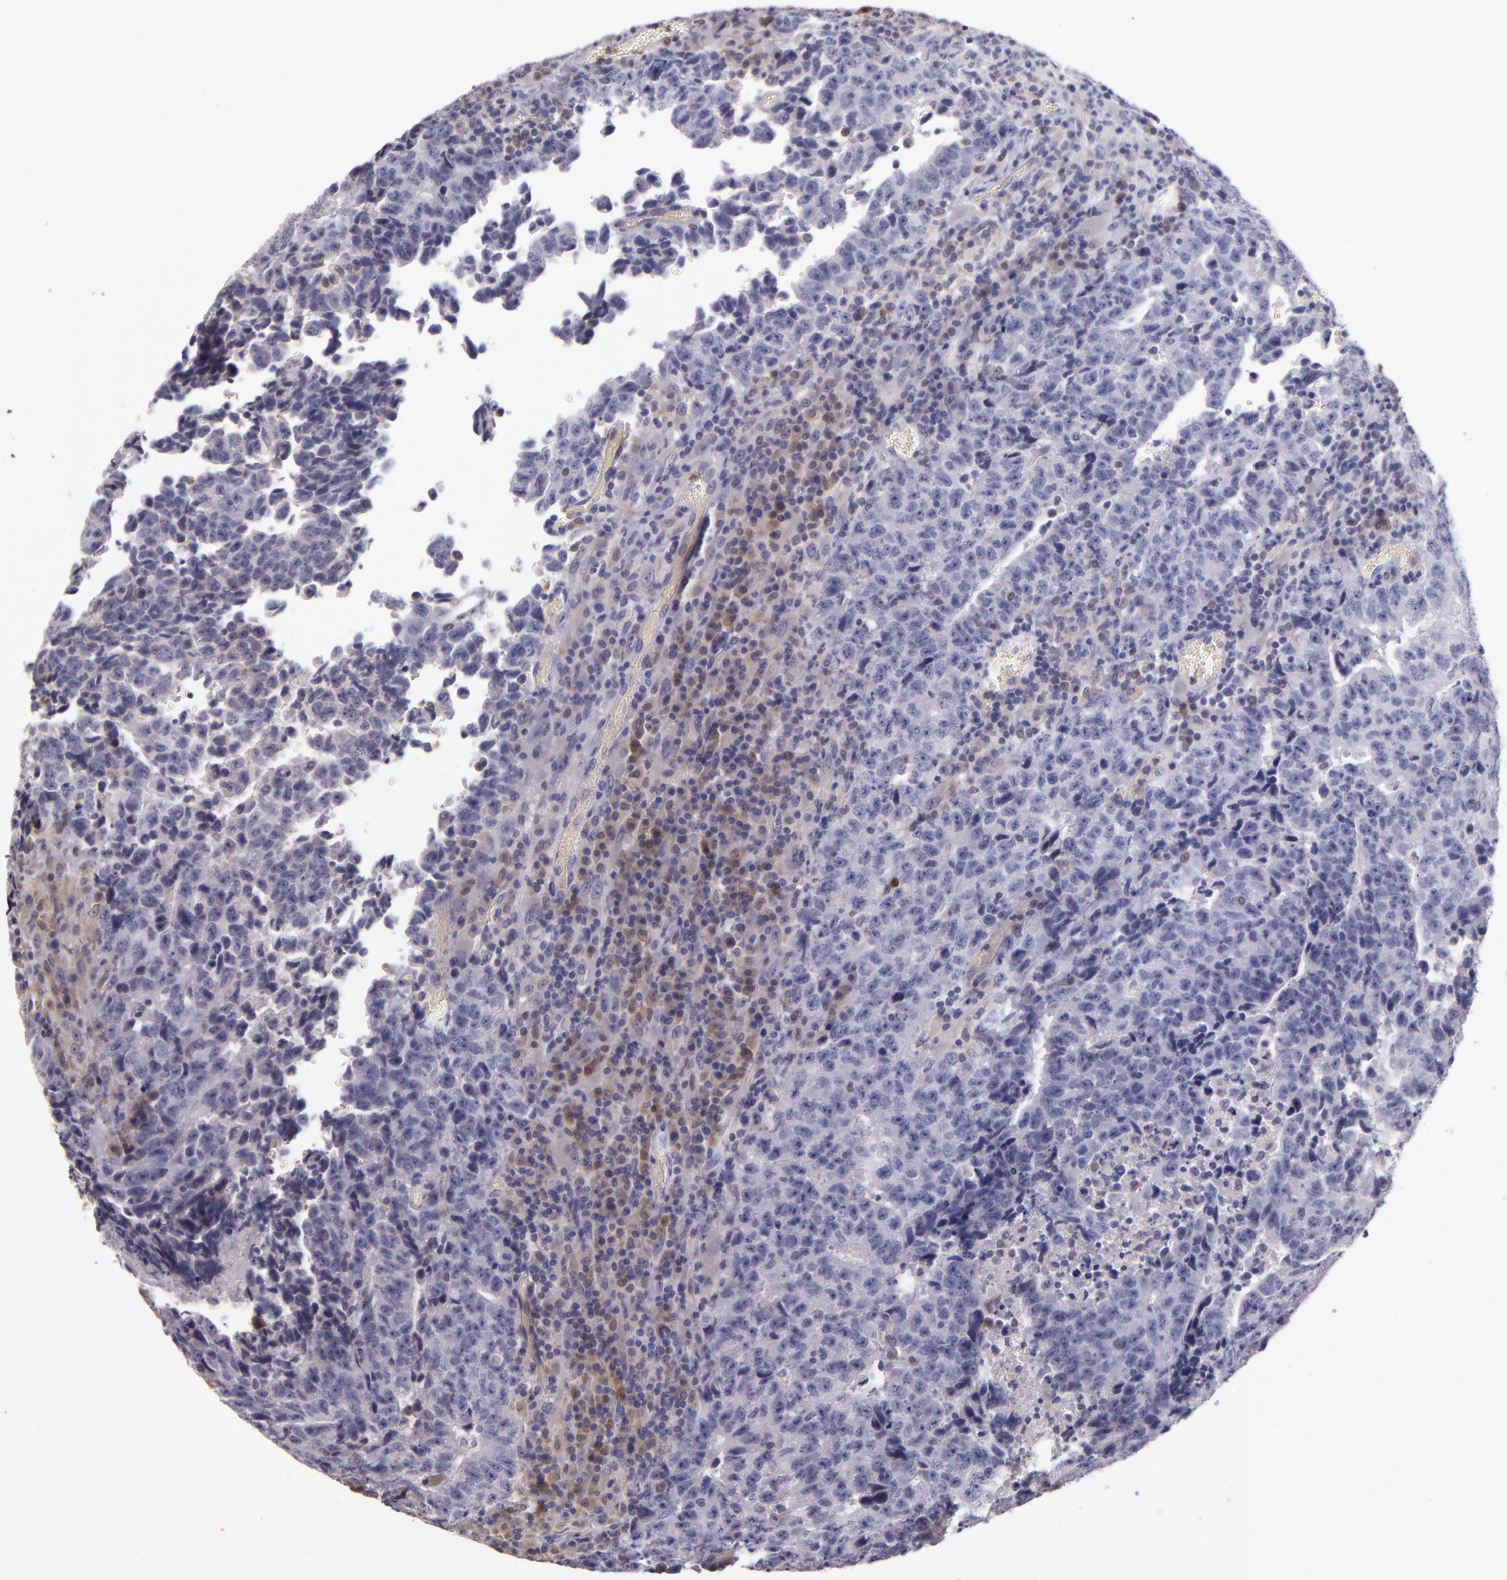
{"staining": {"intensity": "negative", "quantity": "none", "location": "none"}, "tissue": "testis cancer", "cell_type": "Tumor cells", "image_type": "cancer", "snomed": [{"axis": "morphology", "description": "Necrosis, NOS"}, {"axis": "morphology", "description": "Carcinoma, Embryonal, NOS"}, {"axis": "topography", "description": "Testis"}], "caption": "Immunohistochemical staining of testis embryonal carcinoma reveals no significant expression in tumor cells.", "gene": "FHIT", "patient": {"sex": "male", "age": 19}}